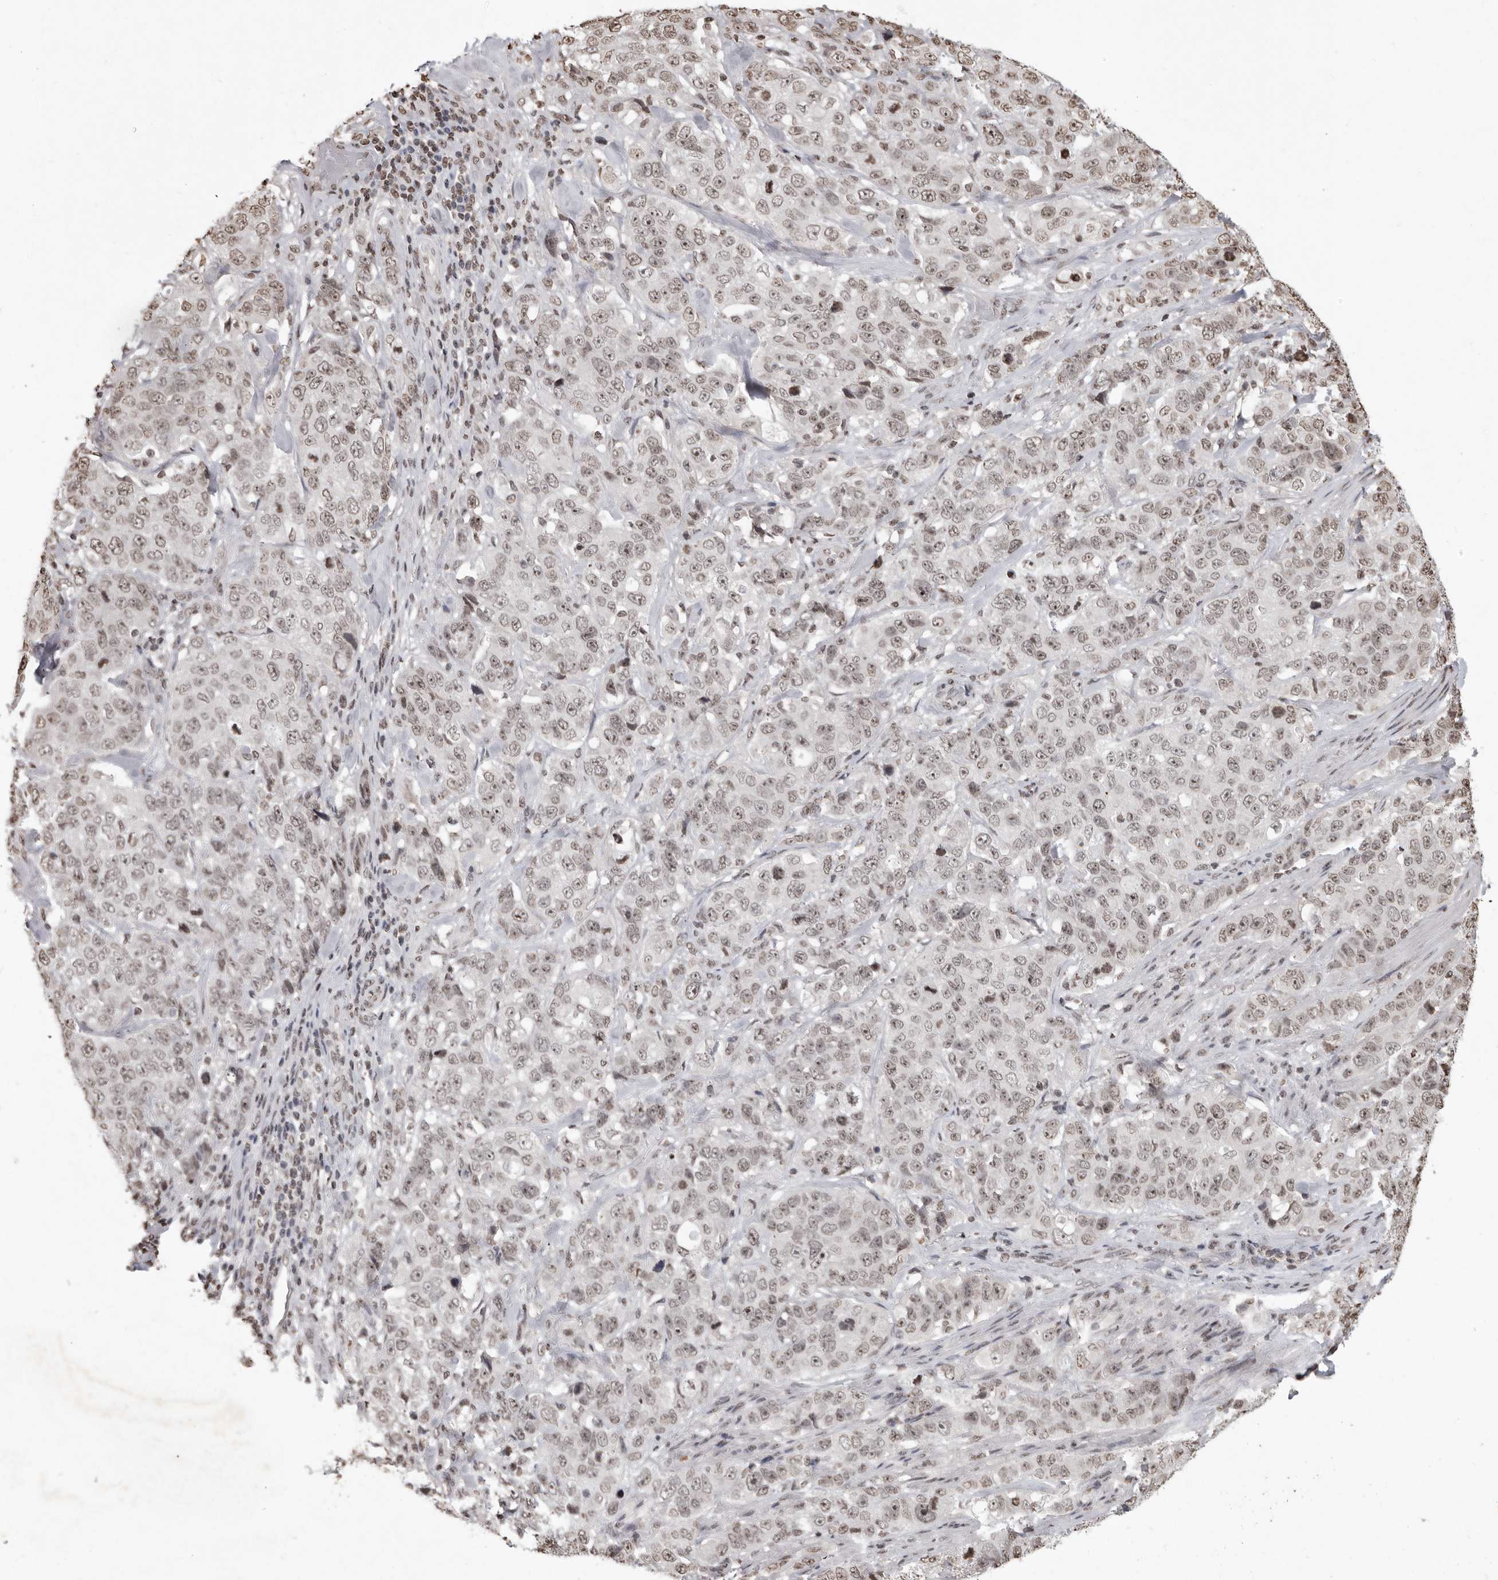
{"staining": {"intensity": "weak", "quantity": ">75%", "location": "nuclear"}, "tissue": "stomach cancer", "cell_type": "Tumor cells", "image_type": "cancer", "snomed": [{"axis": "morphology", "description": "Adenocarcinoma, NOS"}, {"axis": "topography", "description": "Stomach"}], "caption": "Immunohistochemical staining of stomach cancer (adenocarcinoma) exhibits weak nuclear protein positivity in about >75% of tumor cells.", "gene": "WDR45", "patient": {"sex": "male", "age": 48}}